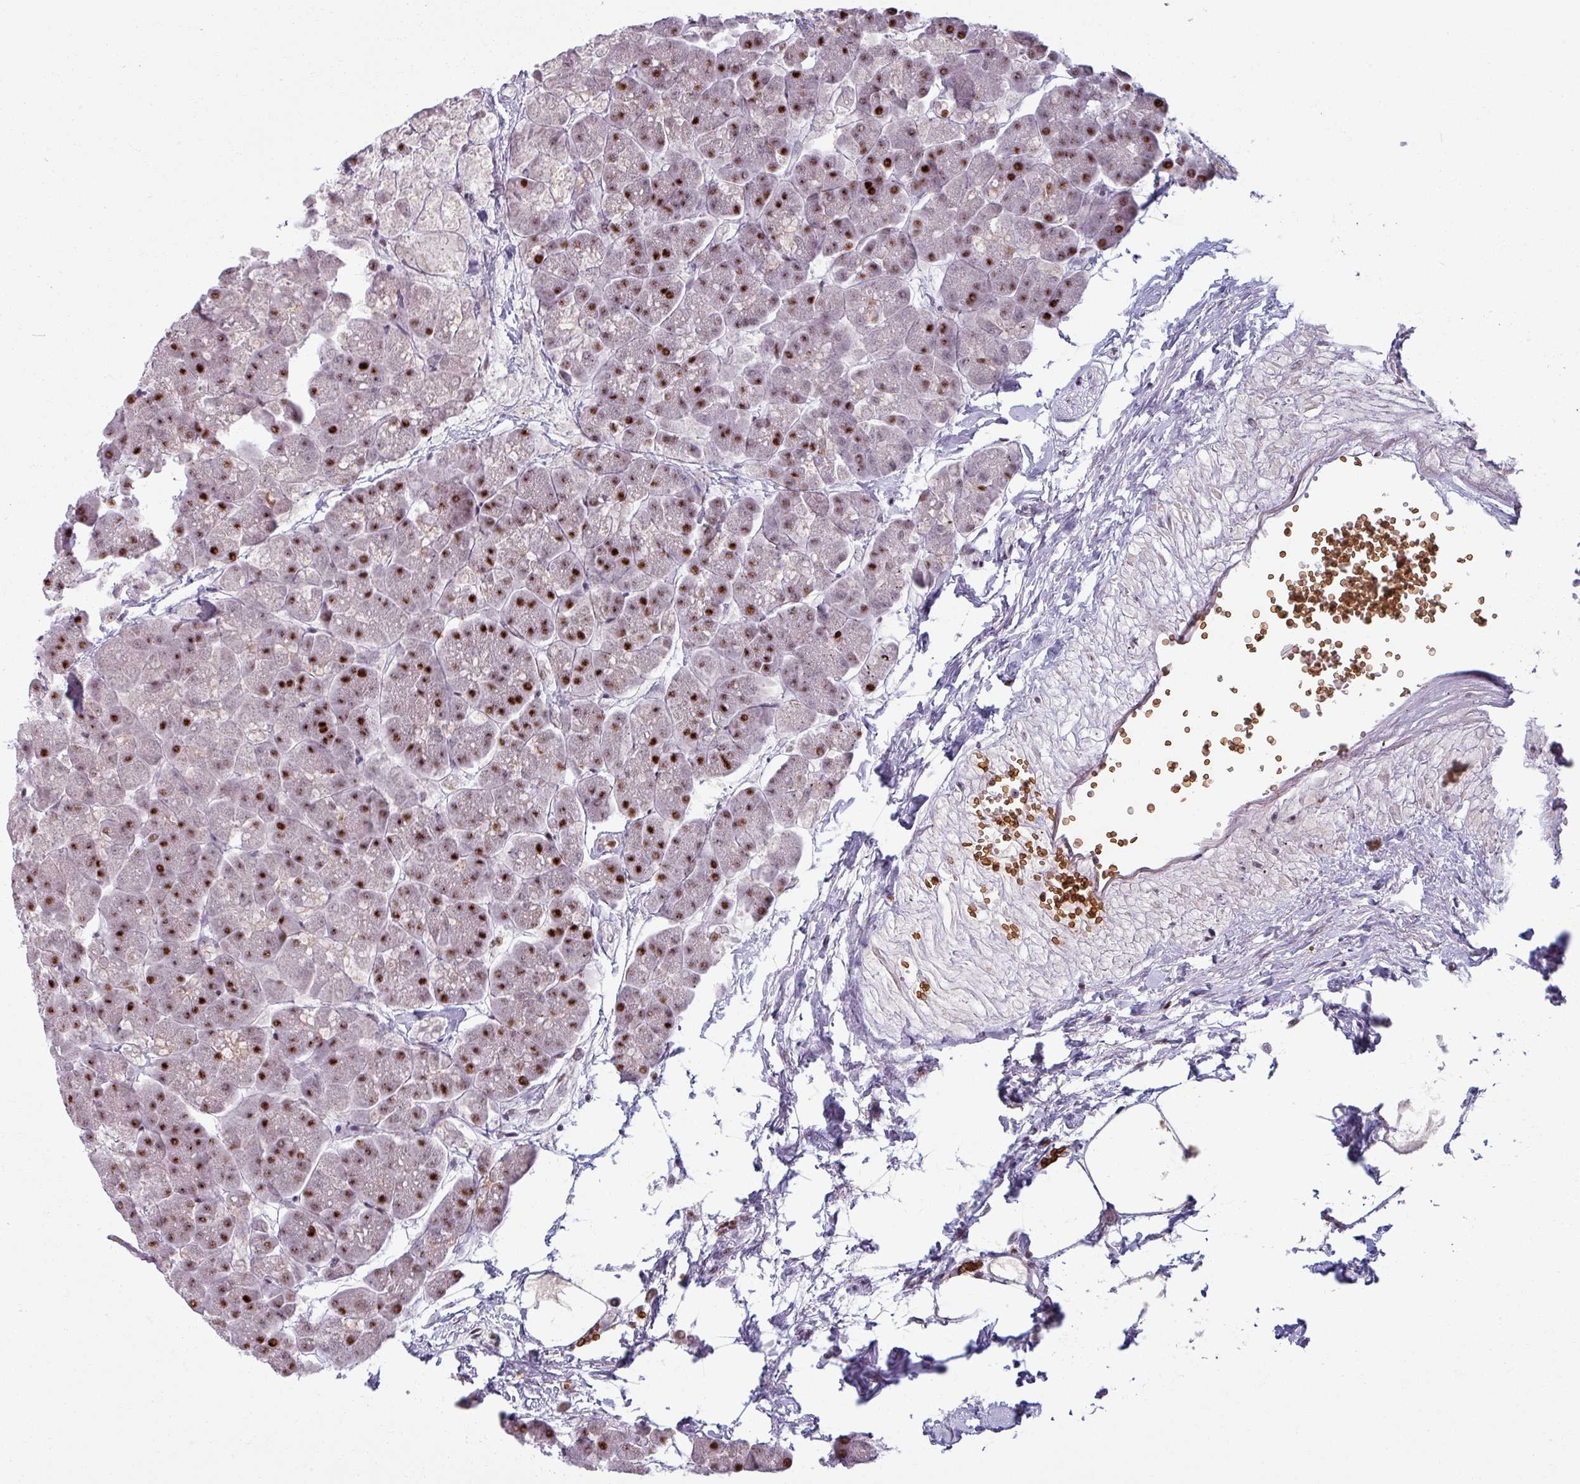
{"staining": {"intensity": "strong", "quantity": ">75%", "location": "nuclear"}, "tissue": "pancreas", "cell_type": "Exocrine glandular cells", "image_type": "normal", "snomed": [{"axis": "morphology", "description": "Normal tissue, NOS"}, {"axis": "topography", "description": "Pancreas"}, {"axis": "topography", "description": "Peripheral nerve tissue"}], "caption": "This is a histology image of immunohistochemistry staining of normal pancreas, which shows strong expression in the nuclear of exocrine glandular cells.", "gene": "NCOR1", "patient": {"sex": "male", "age": 54}}